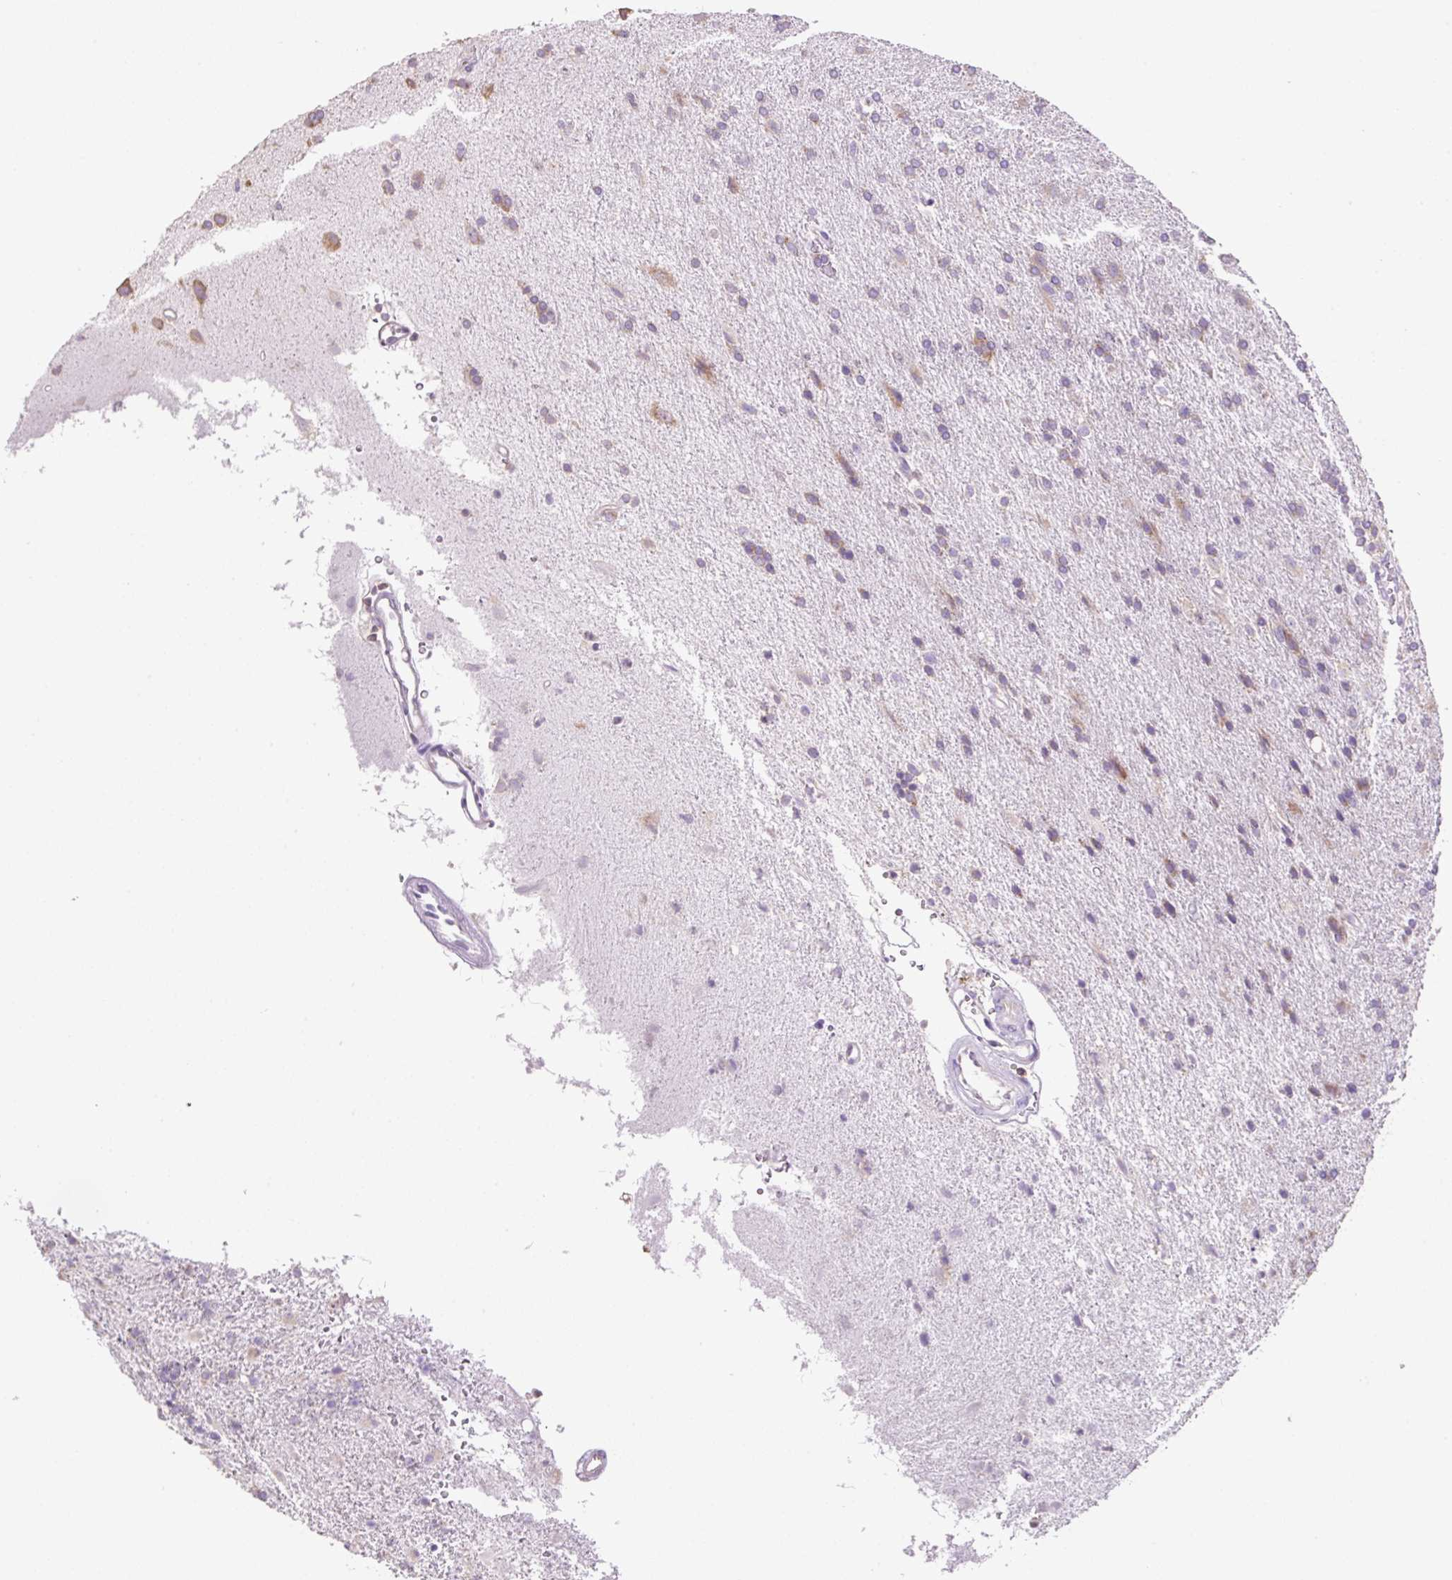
{"staining": {"intensity": "moderate", "quantity": "<25%", "location": "cytoplasmic/membranous"}, "tissue": "glioma", "cell_type": "Tumor cells", "image_type": "cancer", "snomed": [{"axis": "morphology", "description": "Glioma, malignant, High grade"}, {"axis": "topography", "description": "Brain"}], "caption": "Immunohistochemical staining of human malignant glioma (high-grade) shows low levels of moderate cytoplasmic/membranous expression in about <25% of tumor cells. The staining was performed using DAB, with brown indicating positive protein expression. Nuclei are stained blue with hematoxylin.", "gene": "RPS23", "patient": {"sex": "male", "age": 56}}